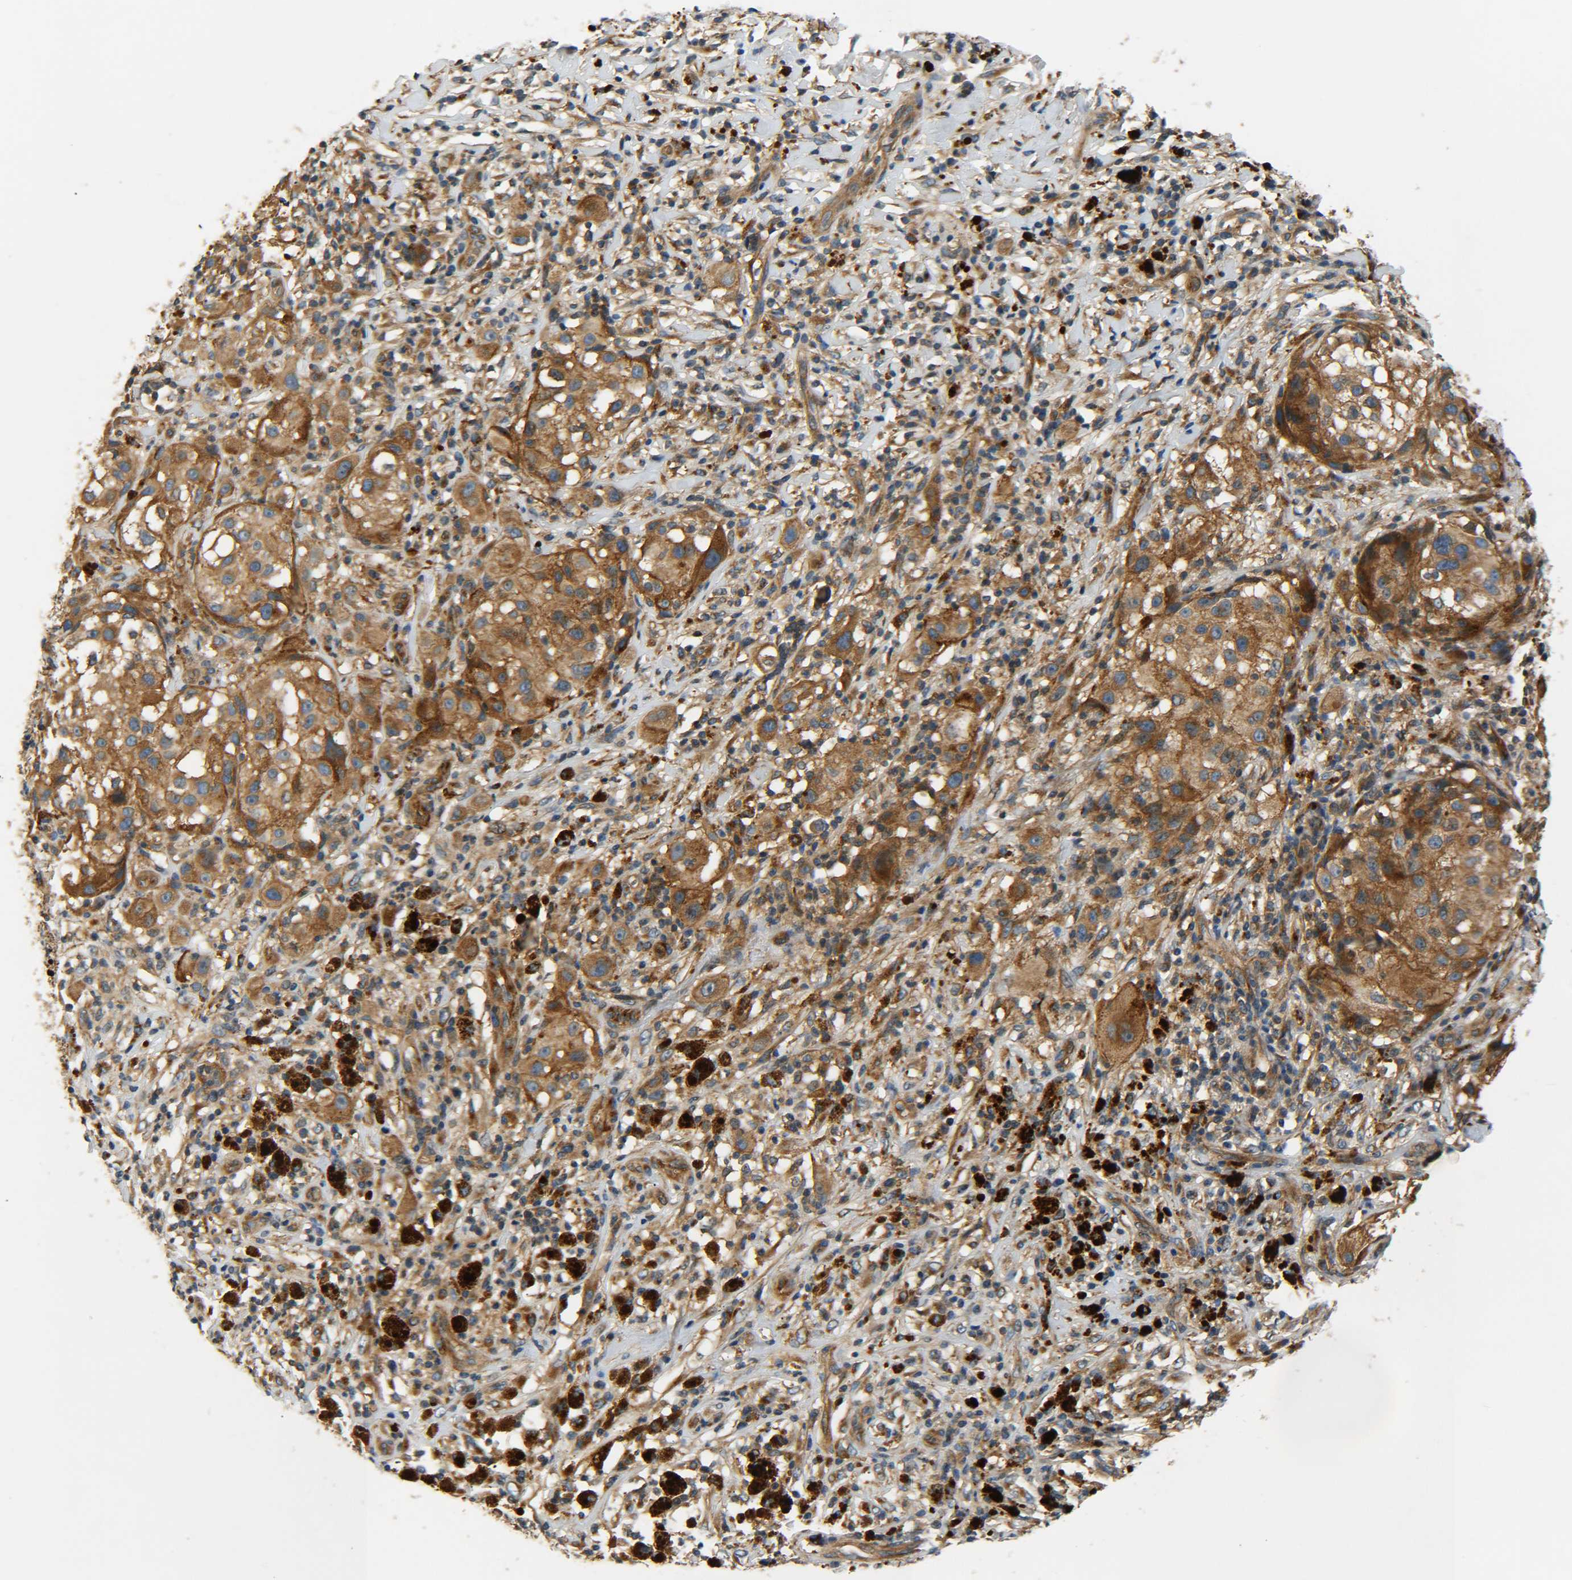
{"staining": {"intensity": "moderate", "quantity": ">75%", "location": "cytoplasmic/membranous"}, "tissue": "melanoma", "cell_type": "Tumor cells", "image_type": "cancer", "snomed": [{"axis": "morphology", "description": "Necrosis, NOS"}, {"axis": "morphology", "description": "Malignant melanoma, NOS"}, {"axis": "topography", "description": "Skin"}], "caption": "Immunohistochemical staining of human malignant melanoma shows moderate cytoplasmic/membranous protein positivity in approximately >75% of tumor cells.", "gene": "LRCH3", "patient": {"sex": "female", "age": 87}}